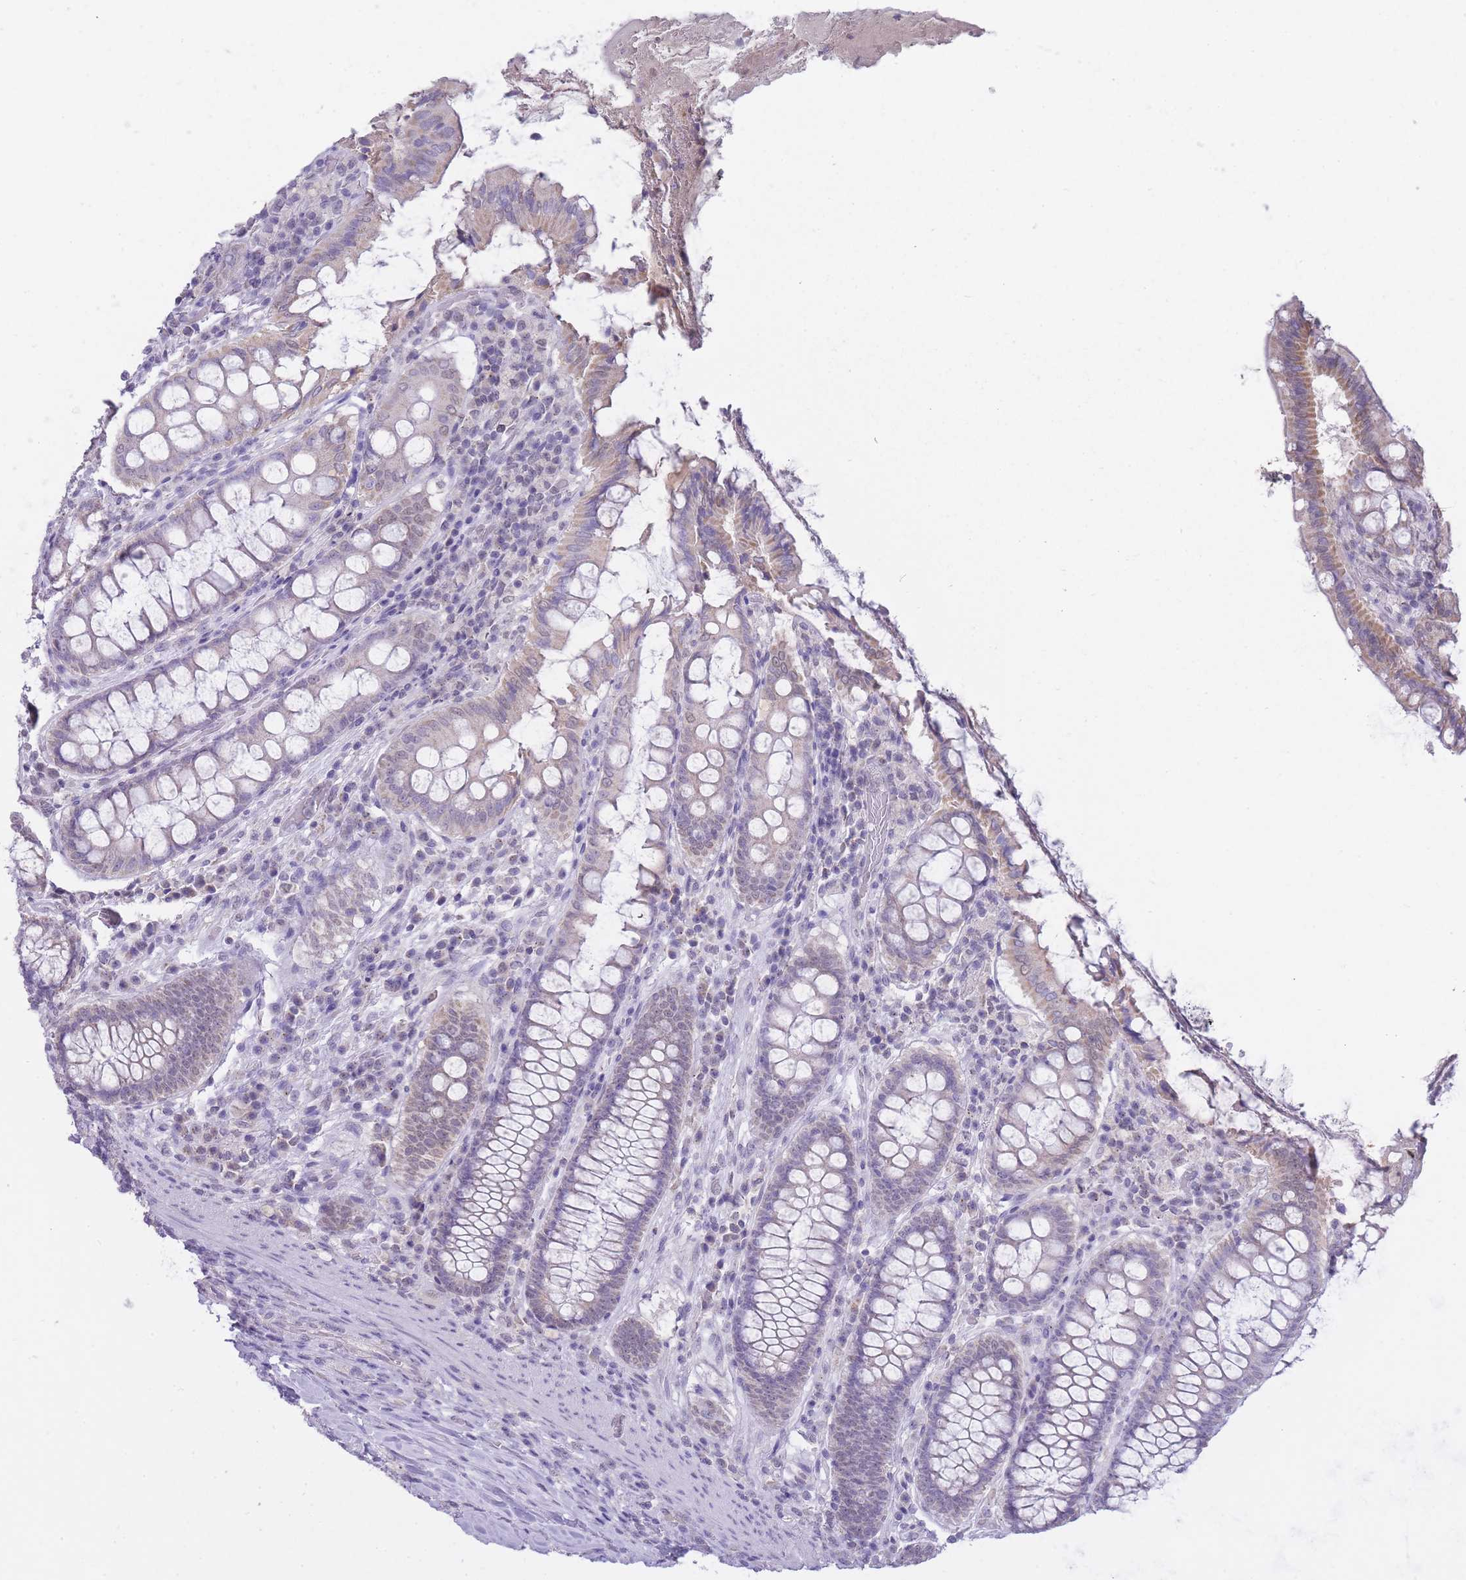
{"staining": {"intensity": "weak", "quantity": "25%-75%", "location": "nuclear"}, "tissue": "colorectal cancer", "cell_type": "Tumor cells", "image_type": "cancer", "snomed": [{"axis": "morphology", "description": "Adenocarcinoma, NOS"}, {"axis": "topography", "description": "Colon"}], "caption": "IHC micrograph of neoplastic tissue: colorectal adenocarcinoma stained using IHC reveals low levels of weak protein expression localized specifically in the nuclear of tumor cells, appearing as a nuclear brown color.", "gene": "FRAT2", "patient": {"sex": "female", "age": 43}}